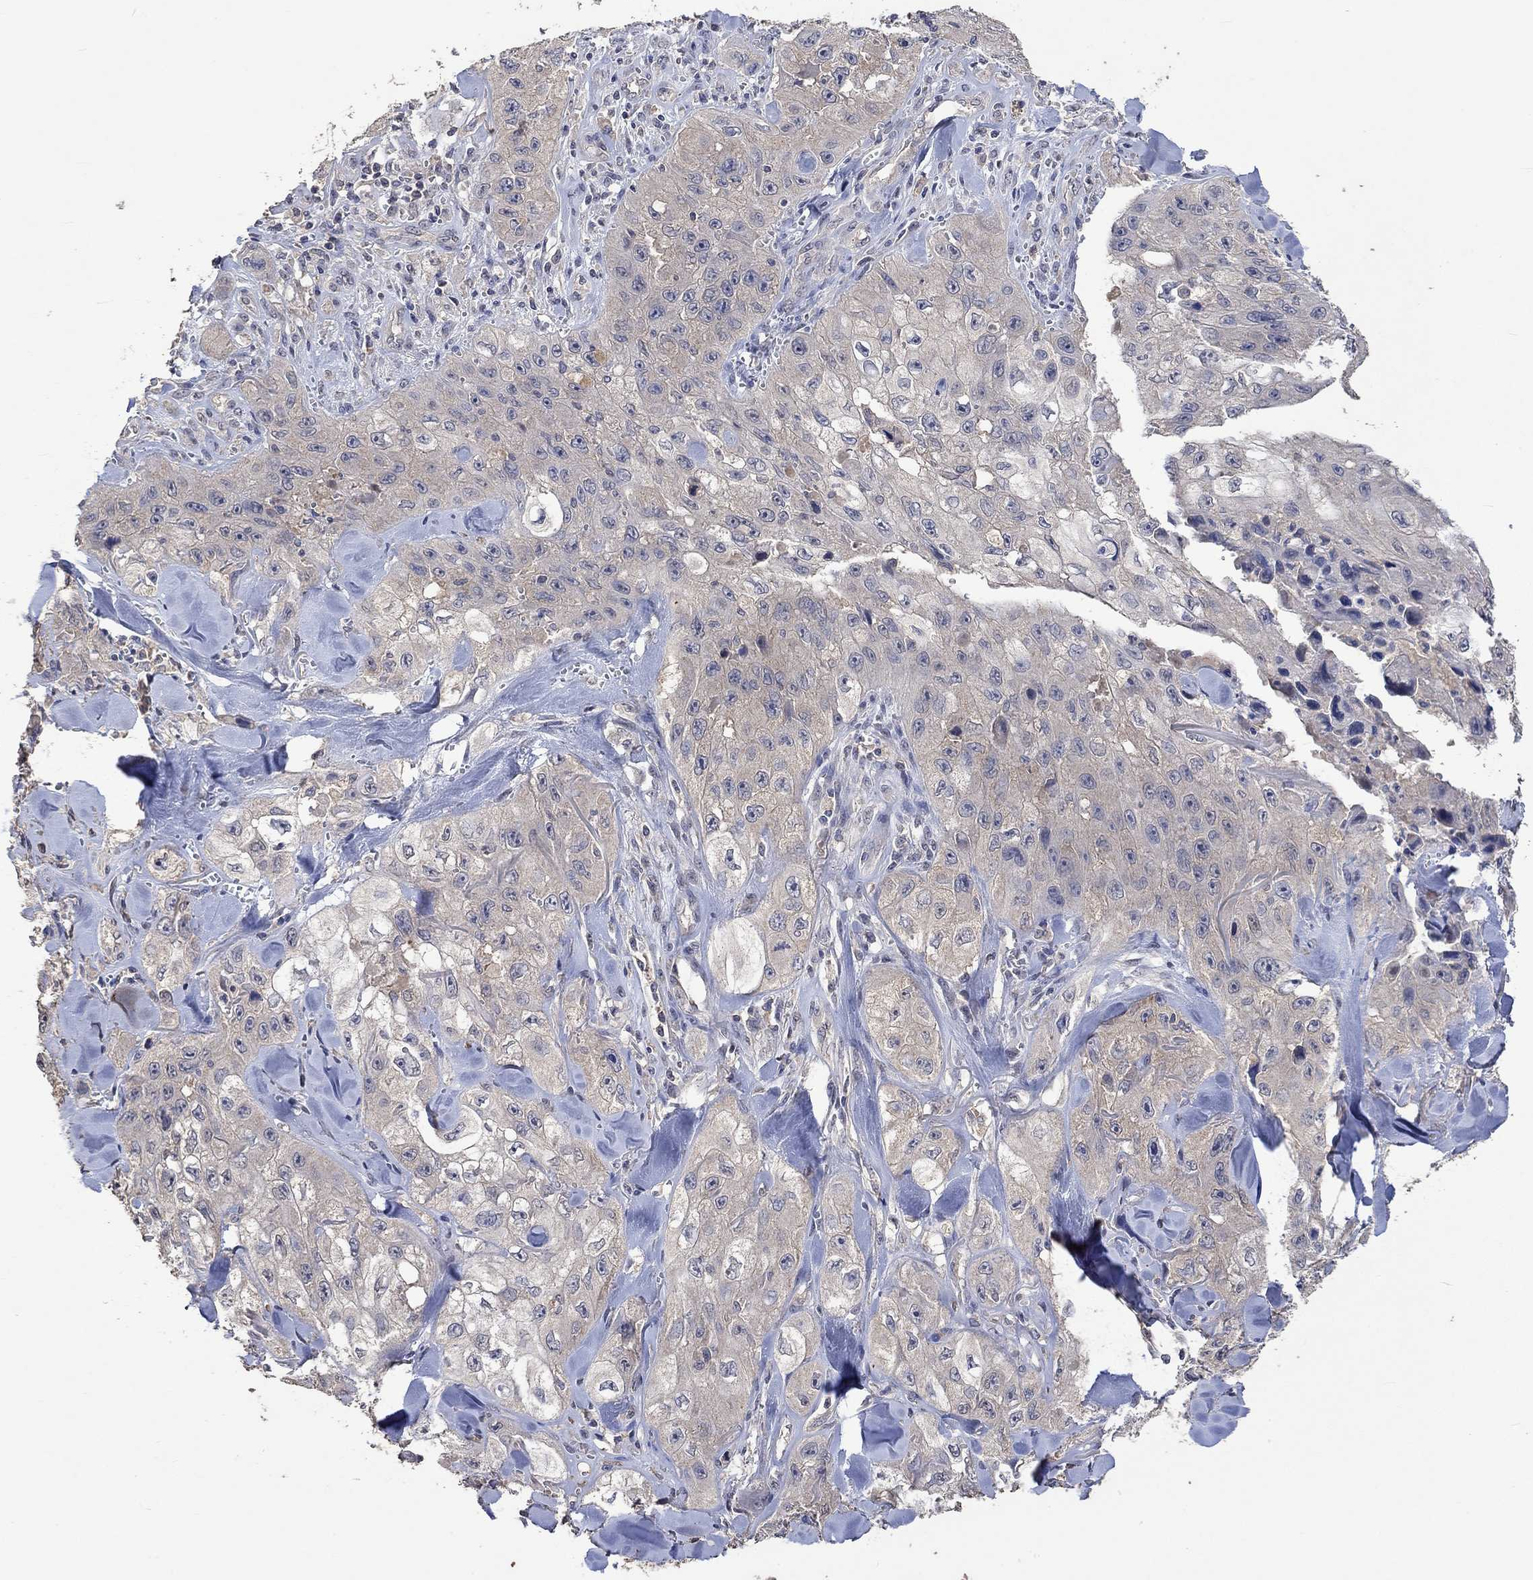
{"staining": {"intensity": "negative", "quantity": "none", "location": "none"}, "tissue": "skin cancer", "cell_type": "Tumor cells", "image_type": "cancer", "snomed": [{"axis": "morphology", "description": "Squamous cell carcinoma, NOS"}, {"axis": "topography", "description": "Skin"}, {"axis": "topography", "description": "Subcutis"}], "caption": "Tumor cells show no significant protein positivity in skin squamous cell carcinoma.", "gene": "PTPN20", "patient": {"sex": "male", "age": 73}}